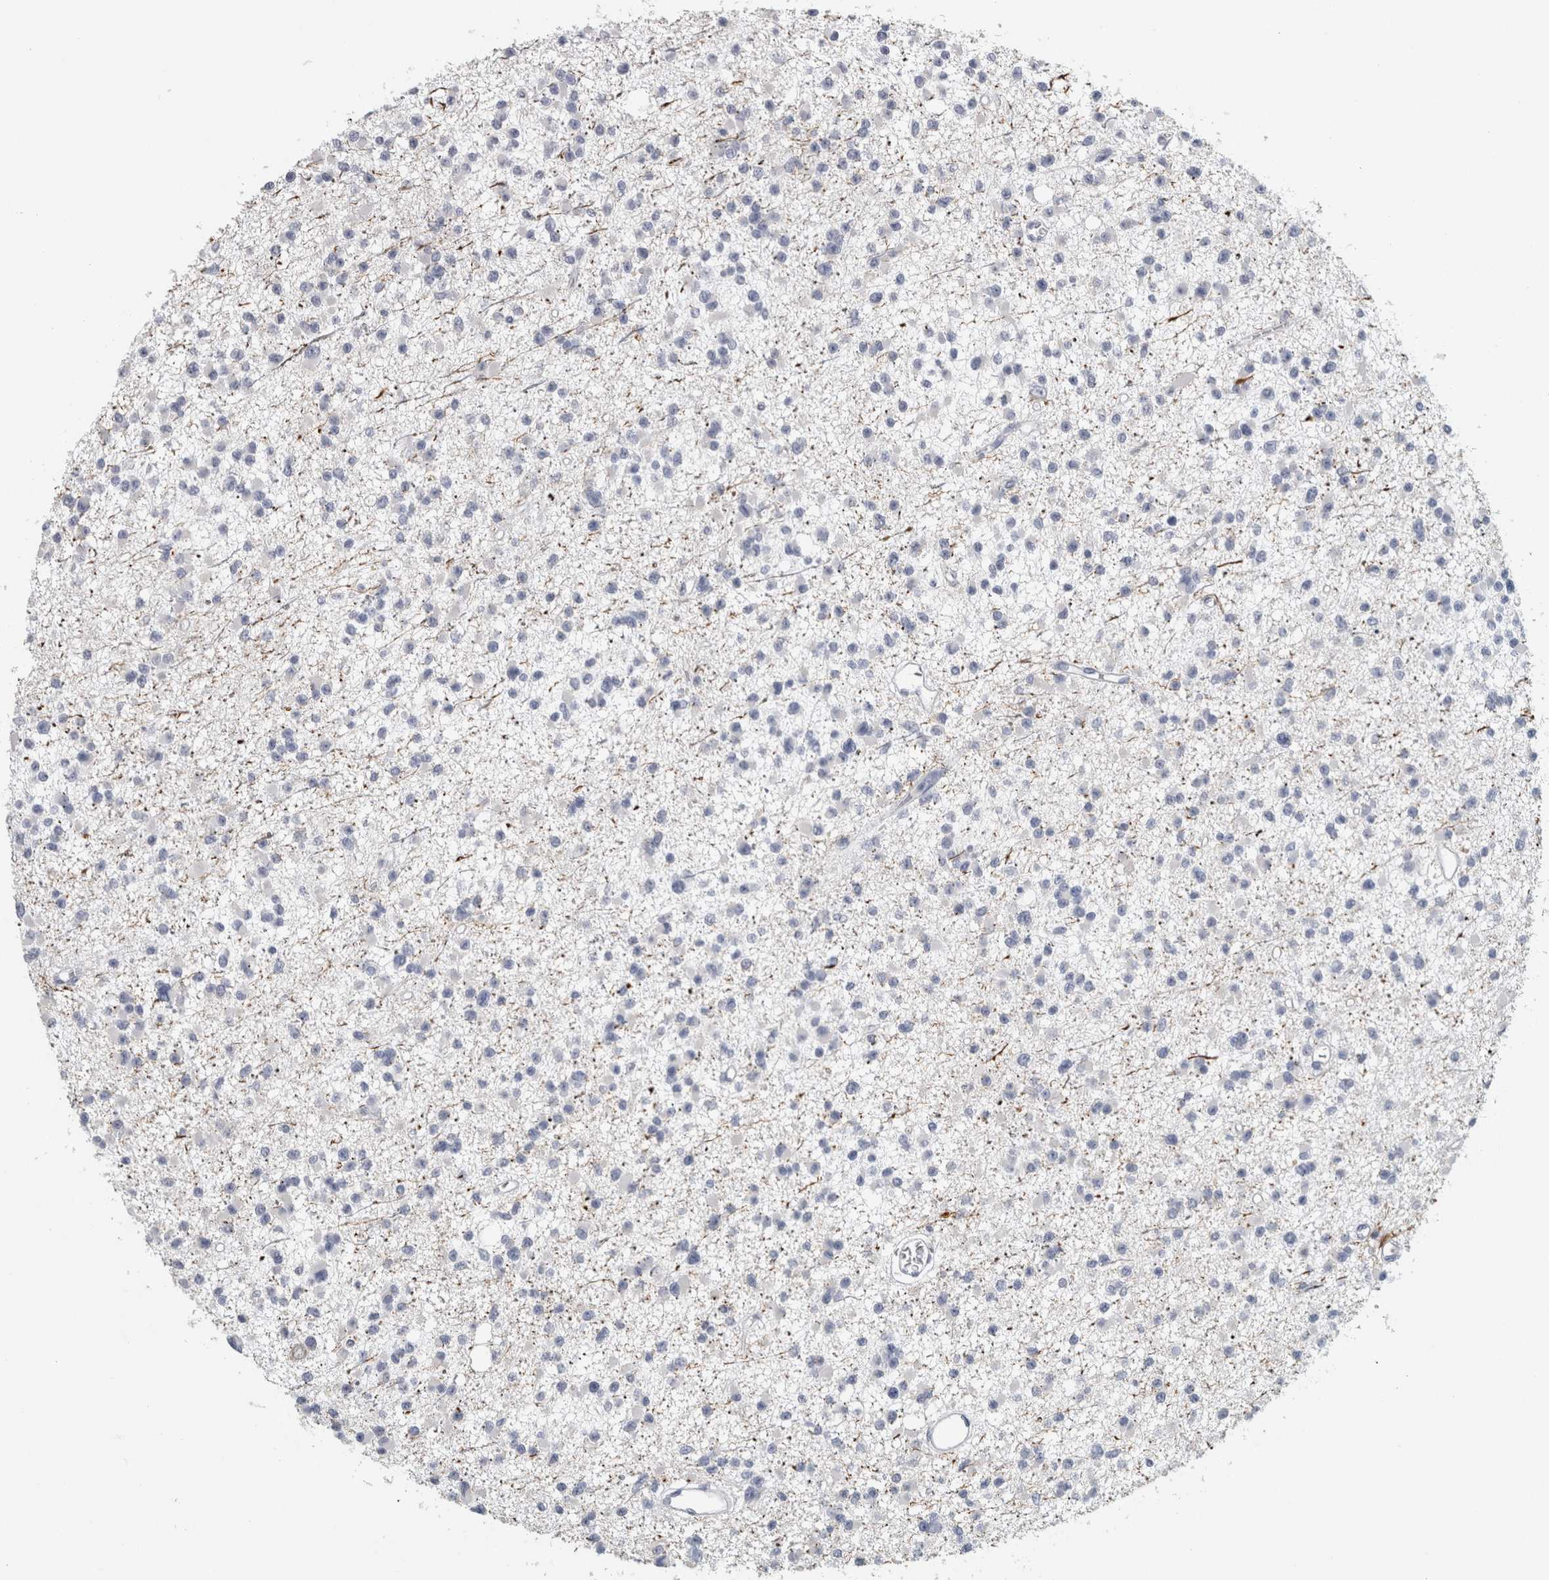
{"staining": {"intensity": "negative", "quantity": "none", "location": "none"}, "tissue": "glioma", "cell_type": "Tumor cells", "image_type": "cancer", "snomed": [{"axis": "morphology", "description": "Glioma, malignant, Low grade"}, {"axis": "topography", "description": "Brain"}], "caption": "Tumor cells show no significant staining in malignant glioma (low-grade).", "gene": "NEFM", "patient": {"sex": "female", "age": 22}}